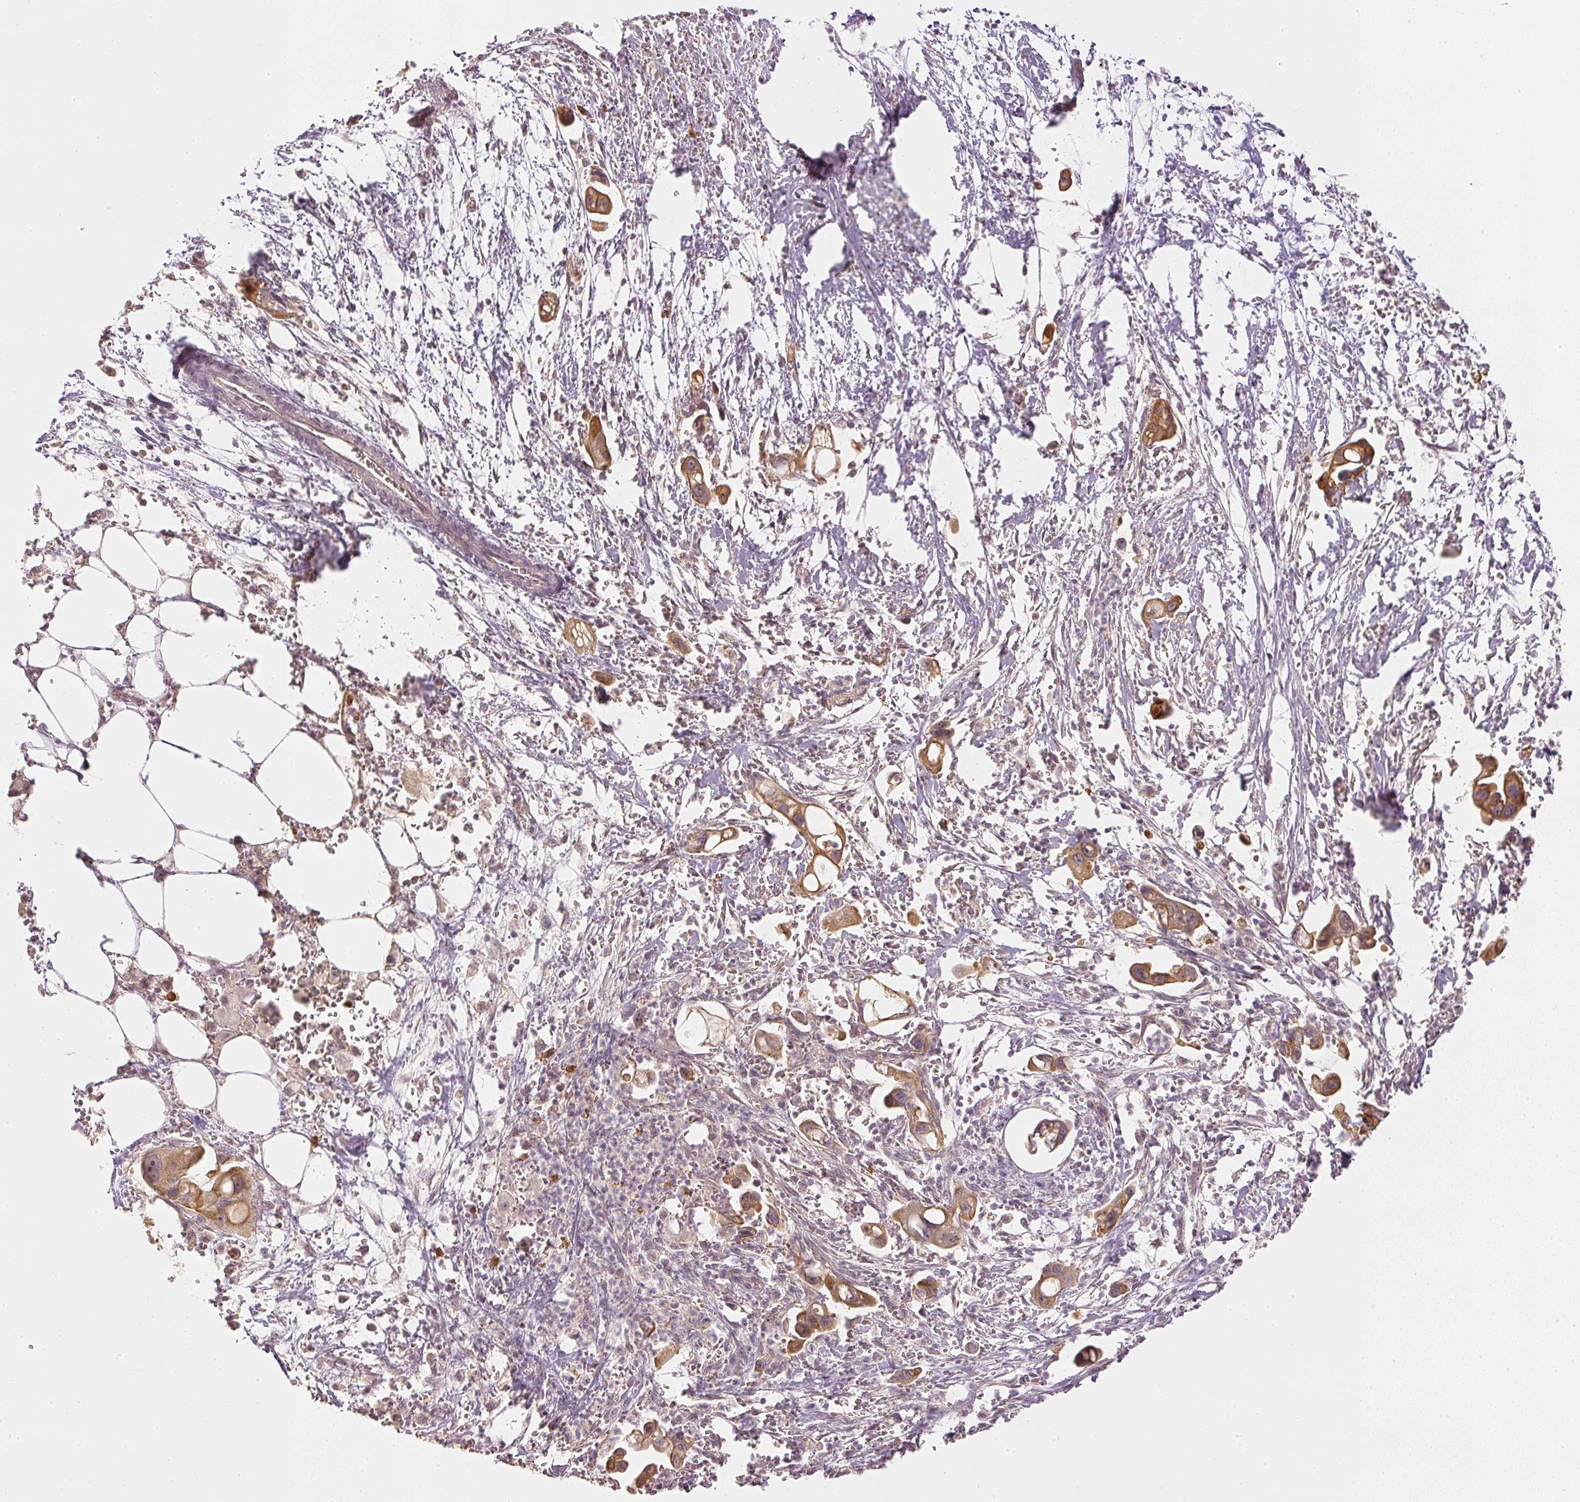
{"staining": {"intensity": "moderate", "quantity": "25%-75%", "location": "cytoplasmic/membranous"}, "tissue": "pancreatic cancer", "cell_type": "Tumor cells", "image_type": "cancer", "snomed": [{"axis": "morphology", "description": "Adenocarcinoma, NOS"}, {"axis": "topography", "description": "Pancreas"}], "caption": "There is medium levels of moderate cytoplasmic/membranous expression in tumor cells of pancreatic cancer (adenocarcinoma), as demonstrated by immunohistochemical staining (brown color).", "gene": "GZMA", "patient": {"sex": "male", "age": 61}}